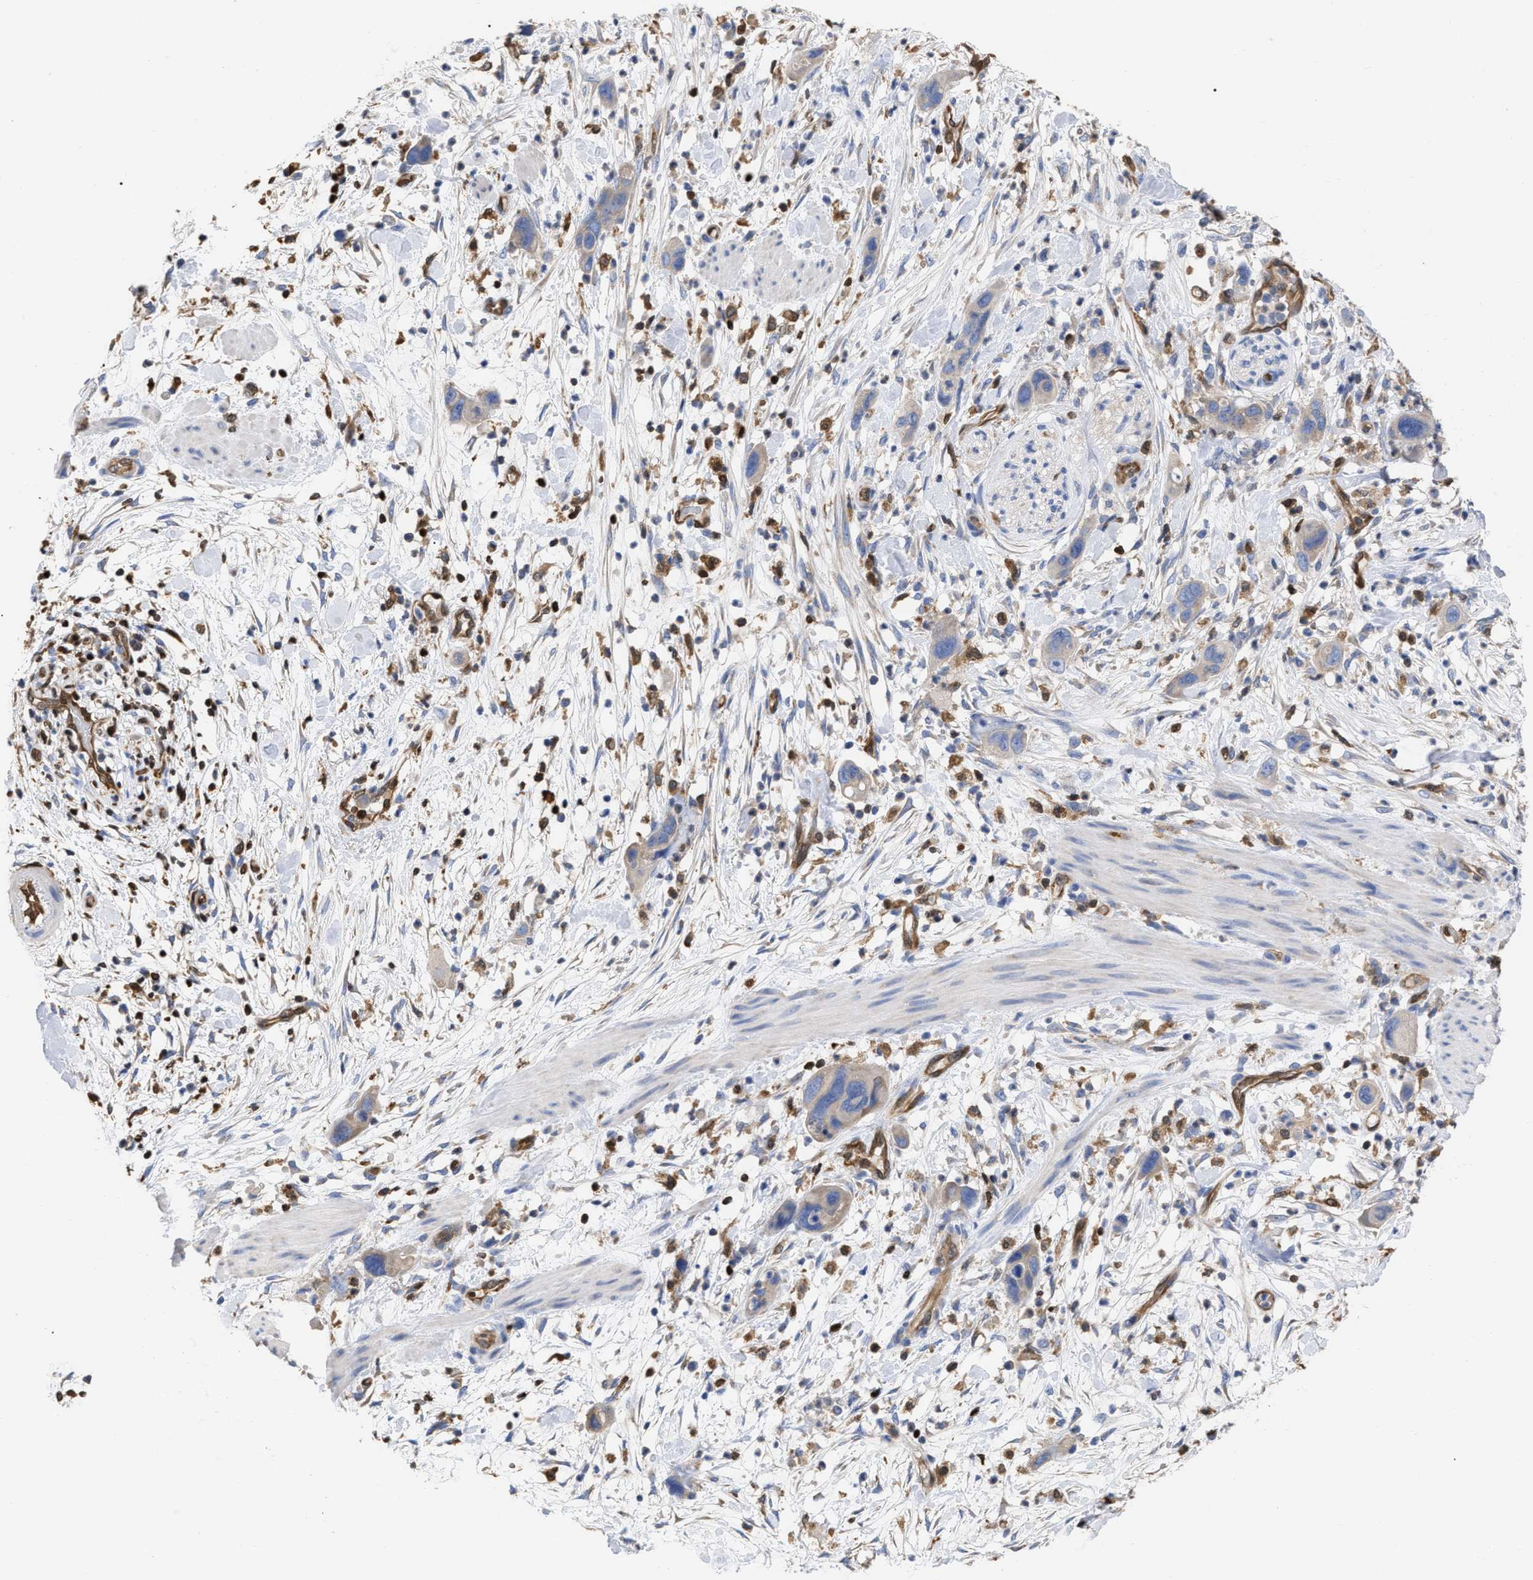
{"staining": {"intensity": "negative", "quantity": "none", "location": "none"}, "tissue": "pancreatic cancer", "cell_type": "Tumor cells", "image_type": "cancer", "snomed": [{"axis": "morphology", "description": "Adenocarcinoma, NOS"}, {"axis": "topography", "description": "Pancreas"}], "caption": "Pancreatic cancer (adenocarcinoma) was stained to show a protein in brown. There is no significant expression in tumor cells.", "gene": "GIMAP4", "patient": {"sex": "female", "age": 71}}